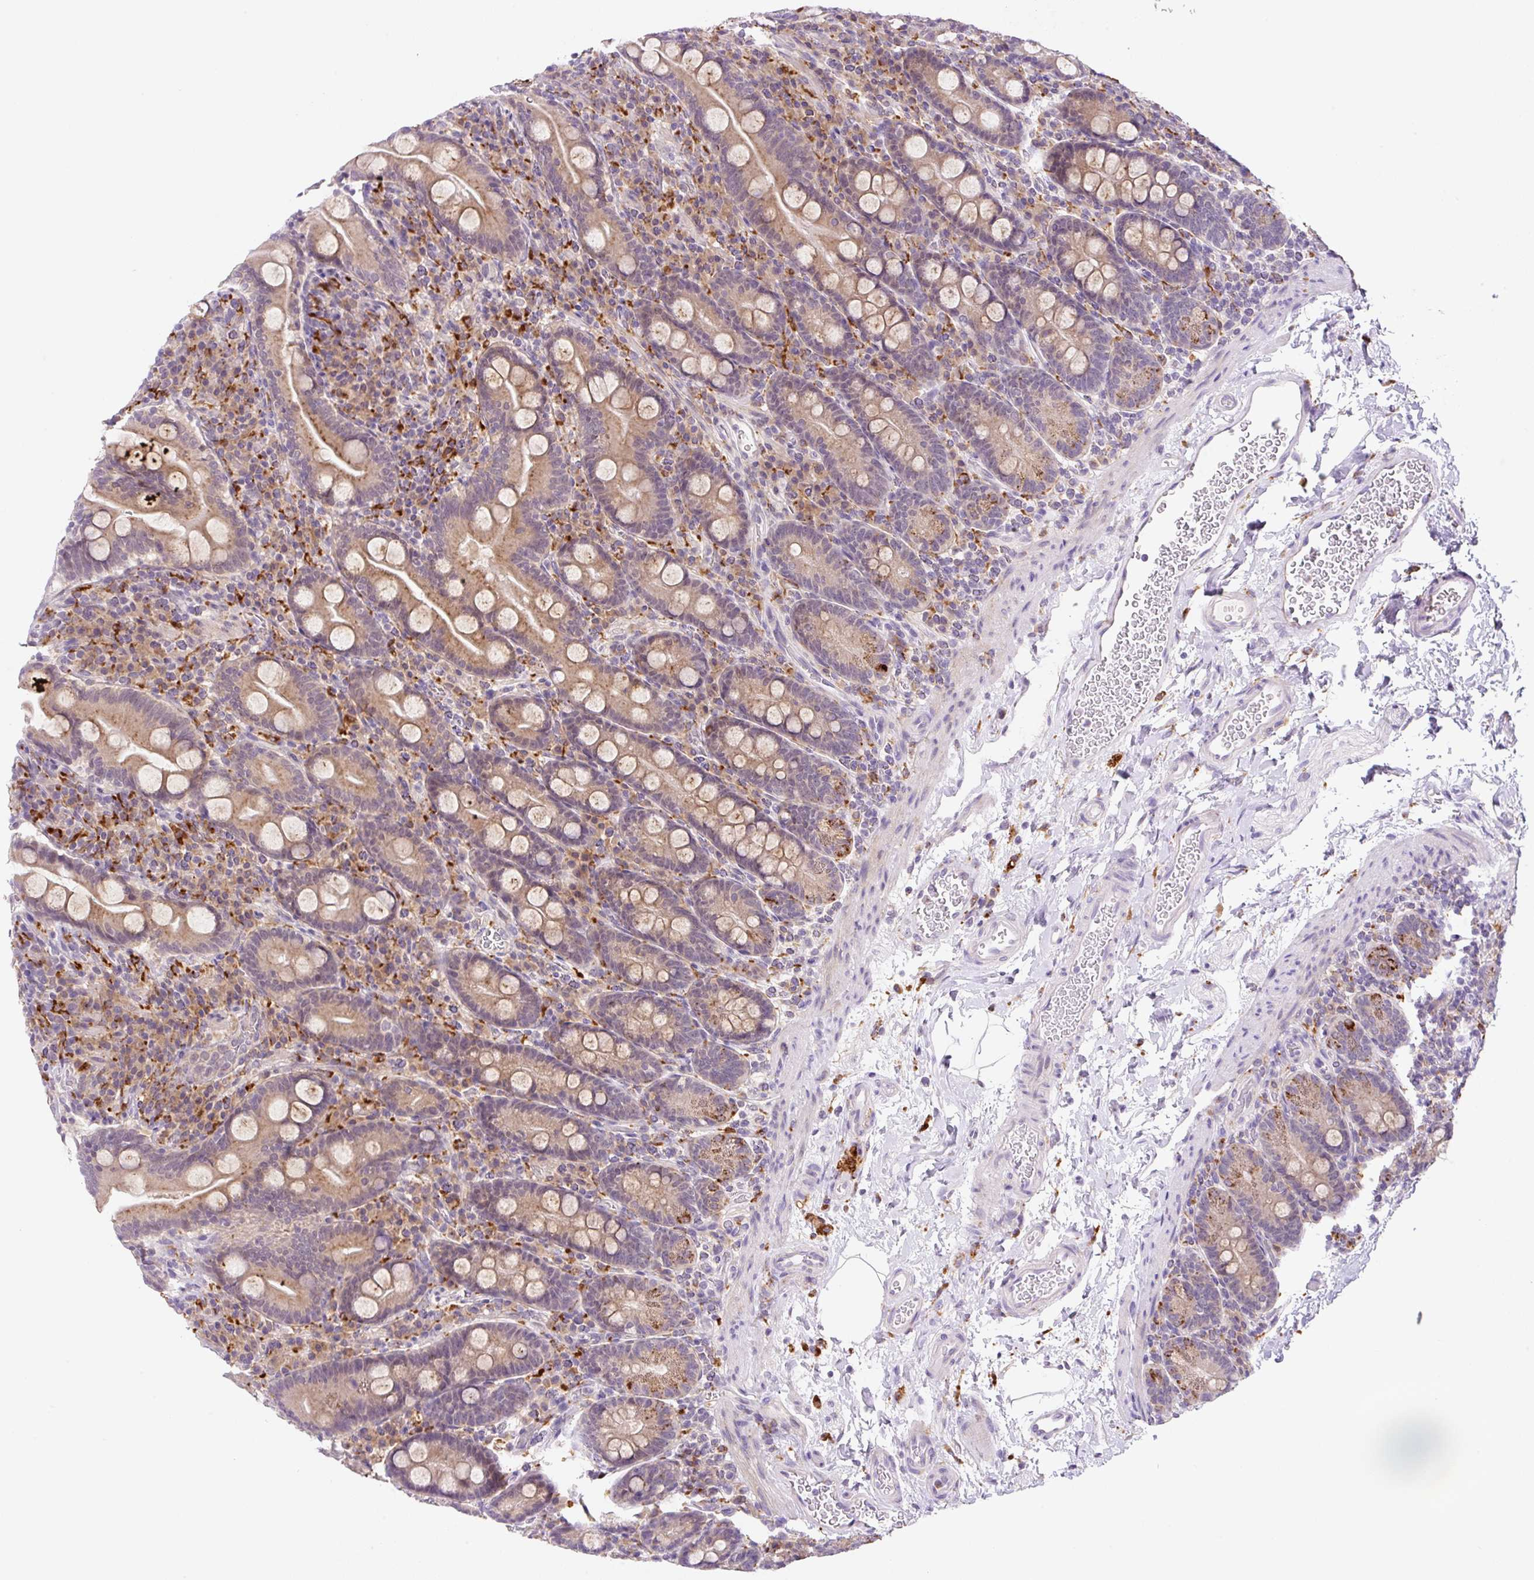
{"staining": {"intensity": "moderate", "quantity": ">75%", "location": "cytoplasmic/membranous"}, "tissue": "duodenum", "cell_type": "Glandular cells", "image_type": "normal", "snomed": [{"axis": "morphology", "description": "Normal tissue, NOS"}, {"axis": "topography", "description": "Duodenum"}], "caption": "IHC of benign human duodenum exhibits medium levels of moderate cytoplasmic/membranous staining in approximately >75% of glandular cells.", "gene": "CEBPZOS", "patient": {"sex": "male", "age": 35}}